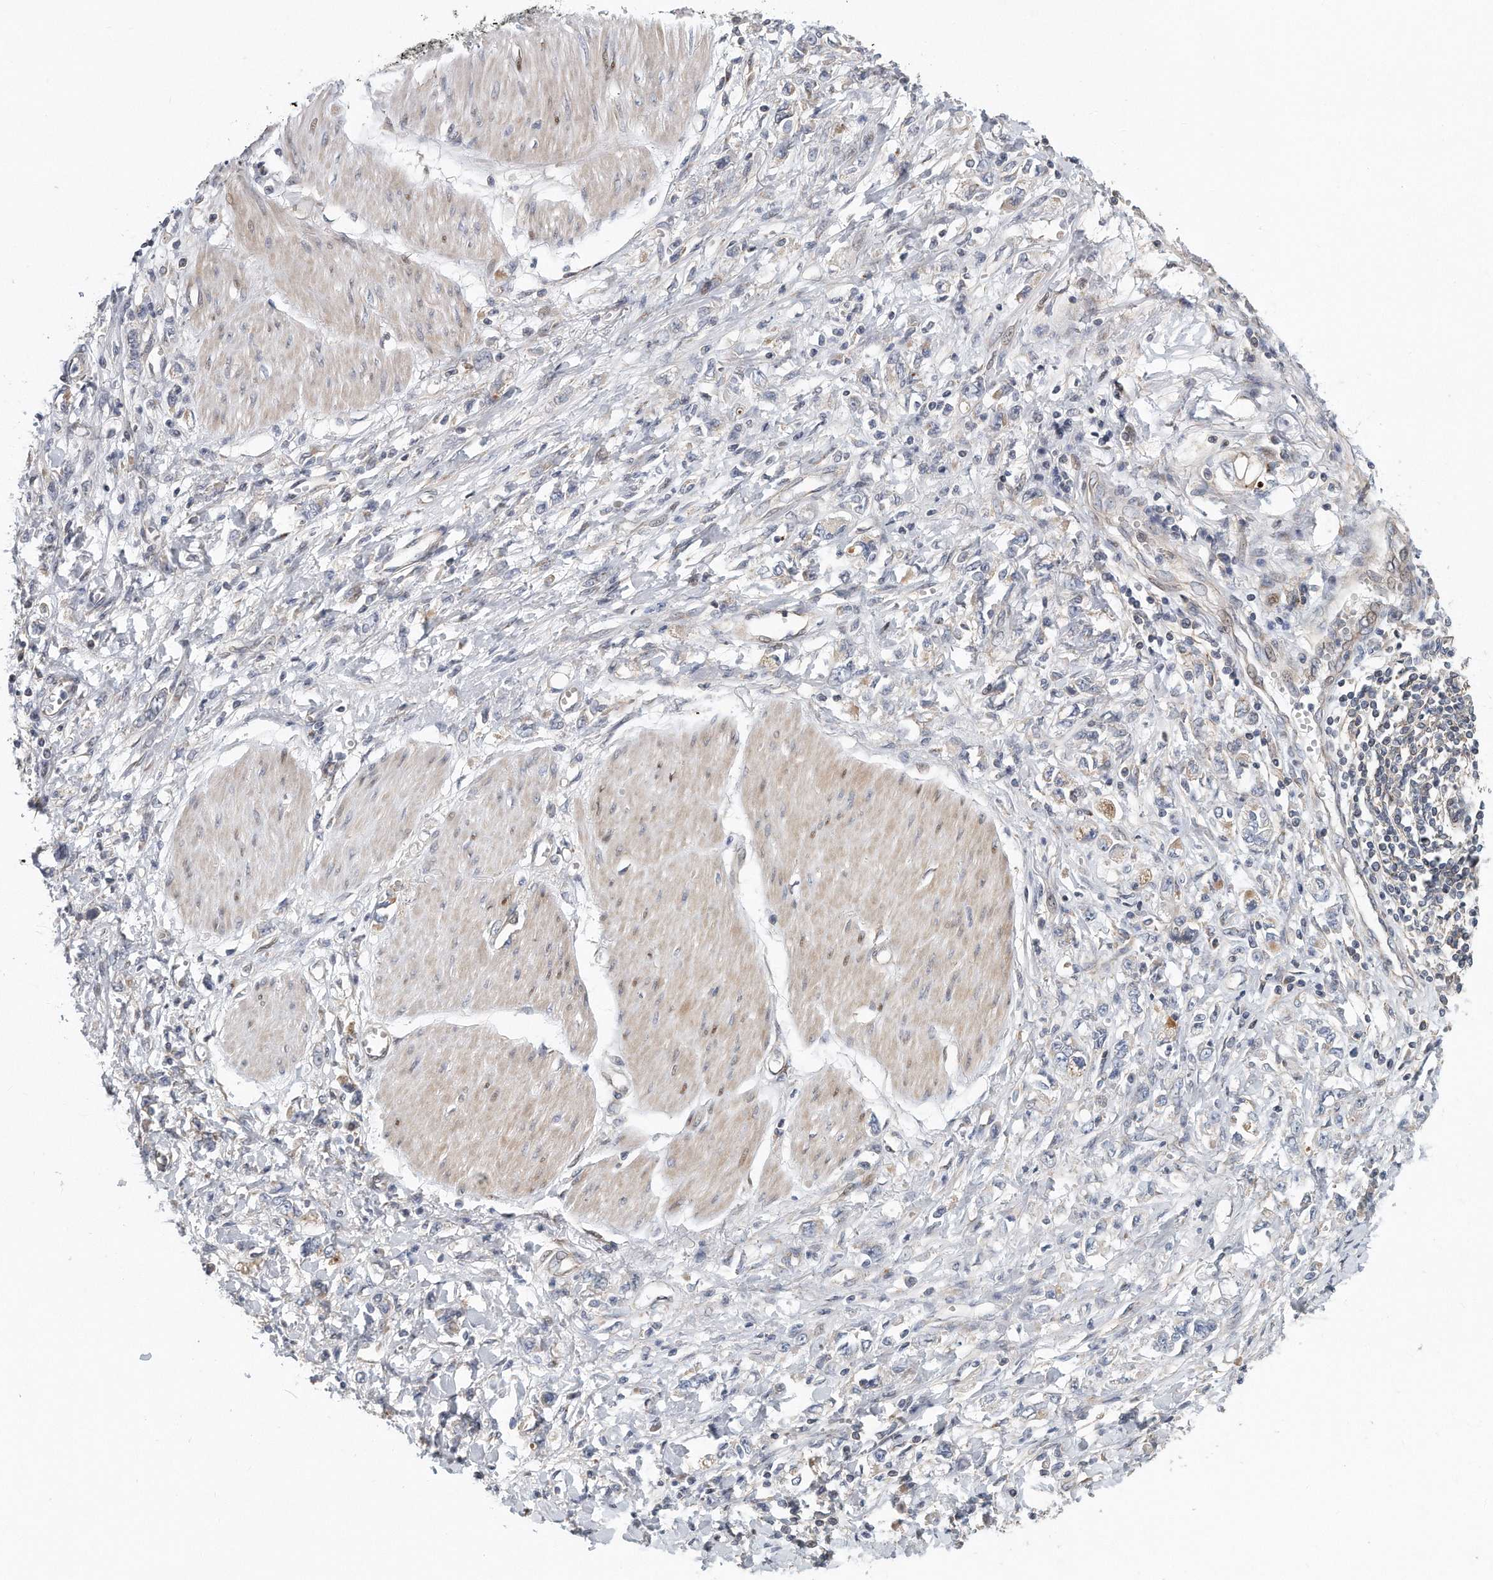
{"staining": {"intensity": "negative", "quantity": "none", "location": "none"}, "tissue": "stomach cancer", "cell_type": "Tumor cells", "image_type": "cancer", "snomed": [{"axis": "morphology", "description": "Adenocarcinoma, NOS"}, {"axis": "topography", "description": "Stomach"}], "caption": "Immunohistochemical staining of stomach adenocarcinoma reveals no significant positivity in tumor cells.", "gene": "PCDH8", "patient": {"sex": "female", "age": 76}}